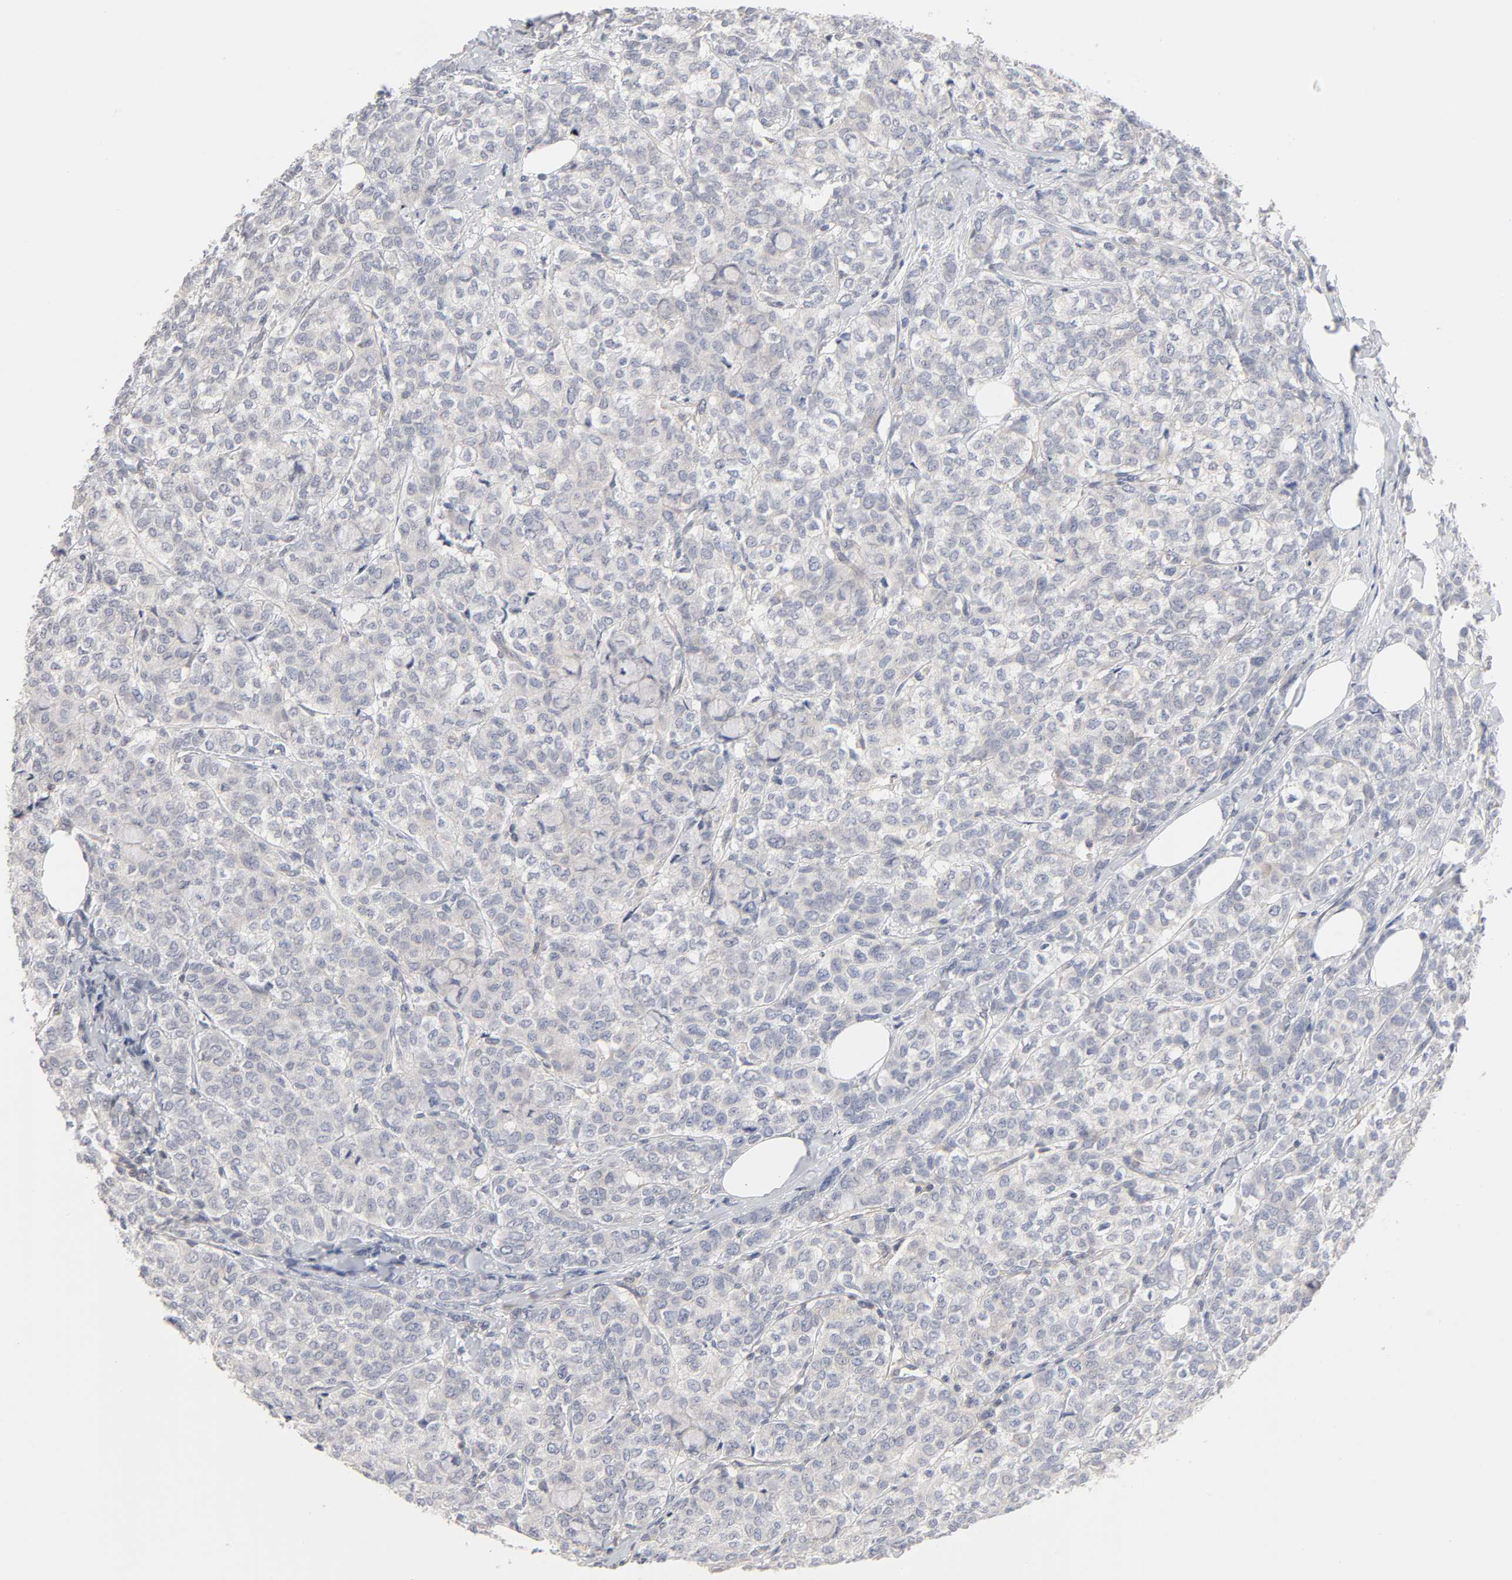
{"staining": {"intensity": "negative", "quantity": "none", "location": "none"}, "tissue": "breast cancer", "cell_type": "Tumor cells", "image_type": "cancer", "snomed": [{"axis": "morphology", "description": "Lobular carcinoma"}, {"axis": "topography", "description": "Breast"}], "caption": "The immunohistochemistry photomicrograph has no significant expression in tumor cells of lobular carcinoma (breast) tissue.", "gene": "IL4R", "patient": {"sex": "female", "age": 60}}